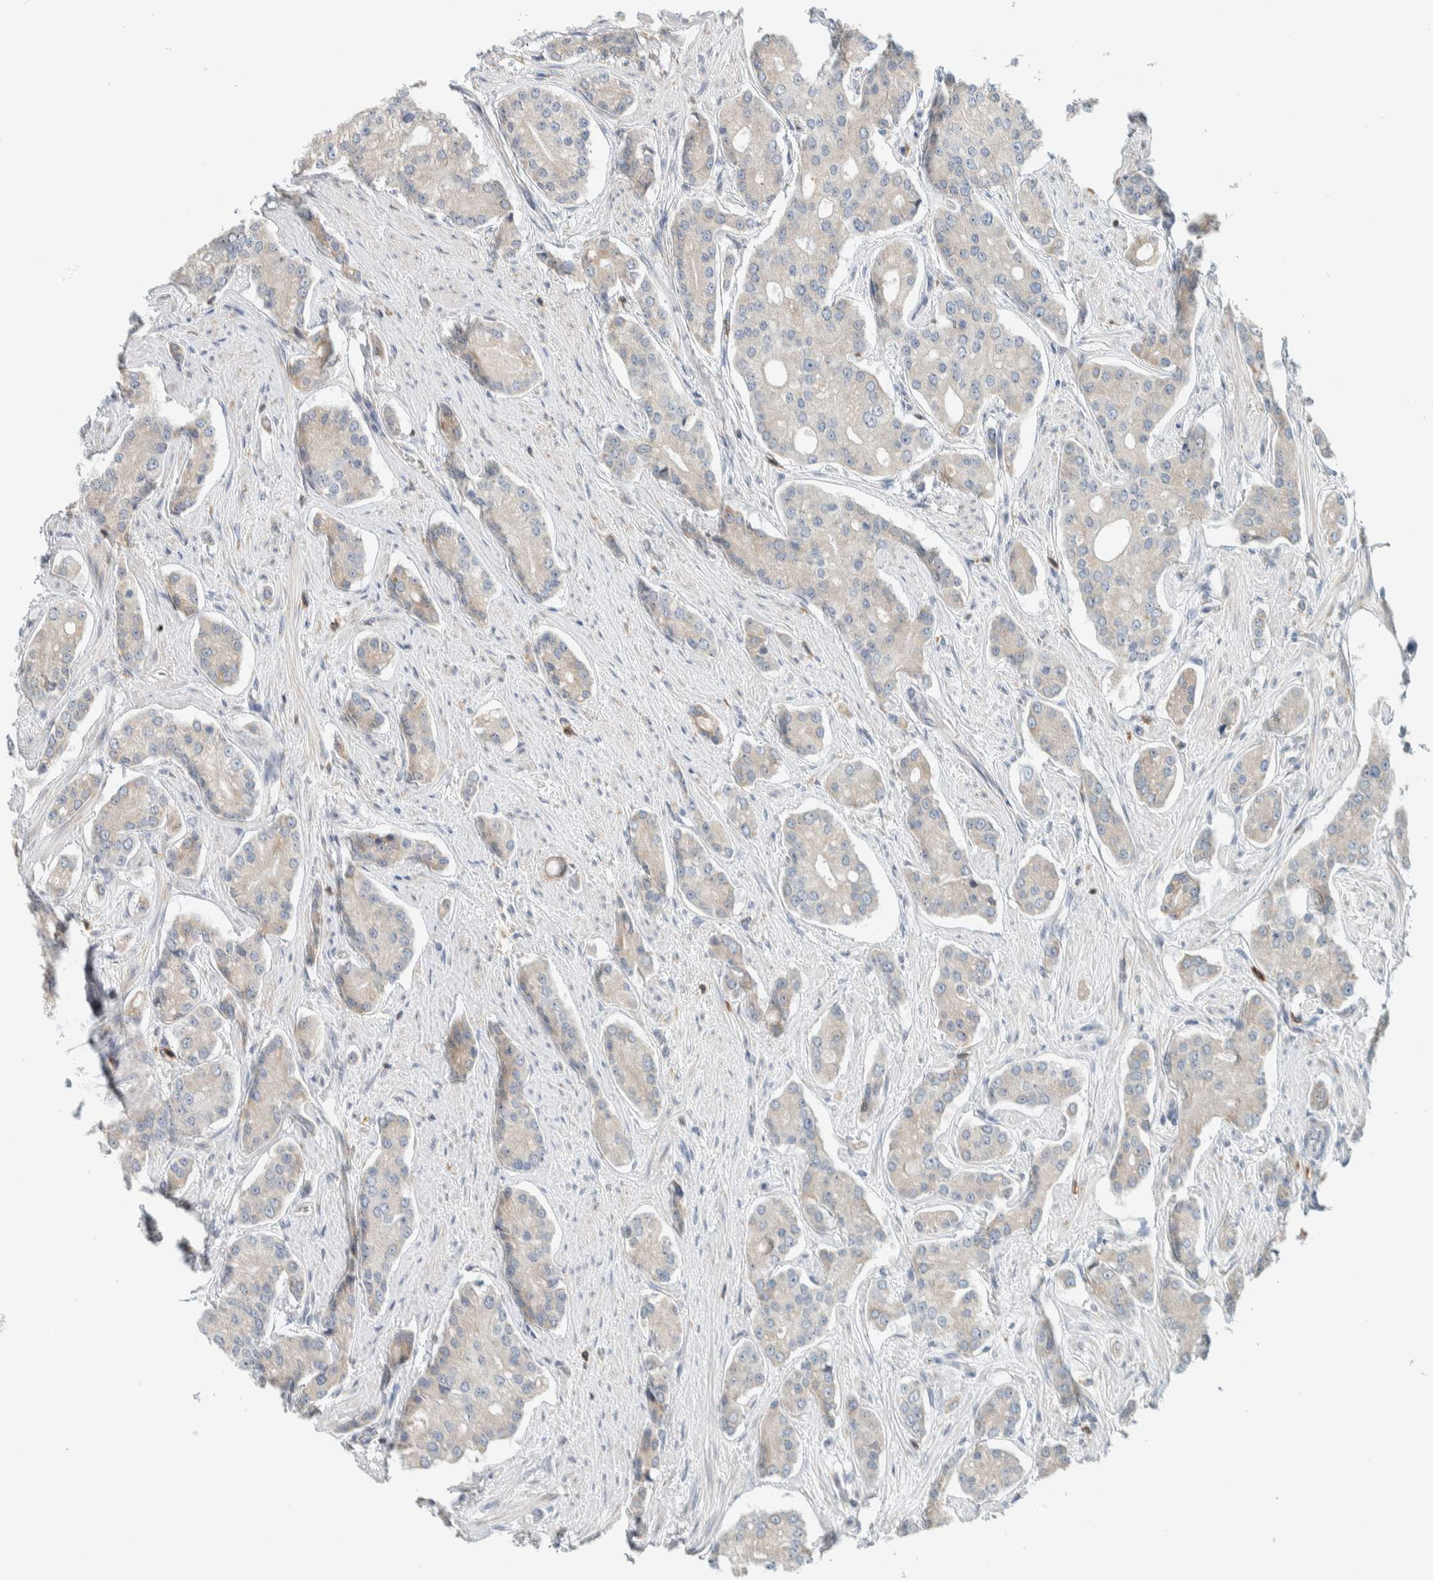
{"staining": {"intensity": "weak", "quantity": "<25%", "location": "cytoplasmic/membranous"}, "tissue": "prostate cancer", "cell_type": "Tumor cells", "image_type": "cancer", "snomed": [{"axis": "morphology", "description": "Adenocarcinoma, High grade"}, {"axis": "topography", "description": "Prostate"}], "caption": "A micrograph of prostate cancer (adenocarcinoma (high-grade)) stained for a protein demonstrates no brown staining in tumor cells.", "gene": "CCDC57", "patient": {"sex": "male", "age": 71}}